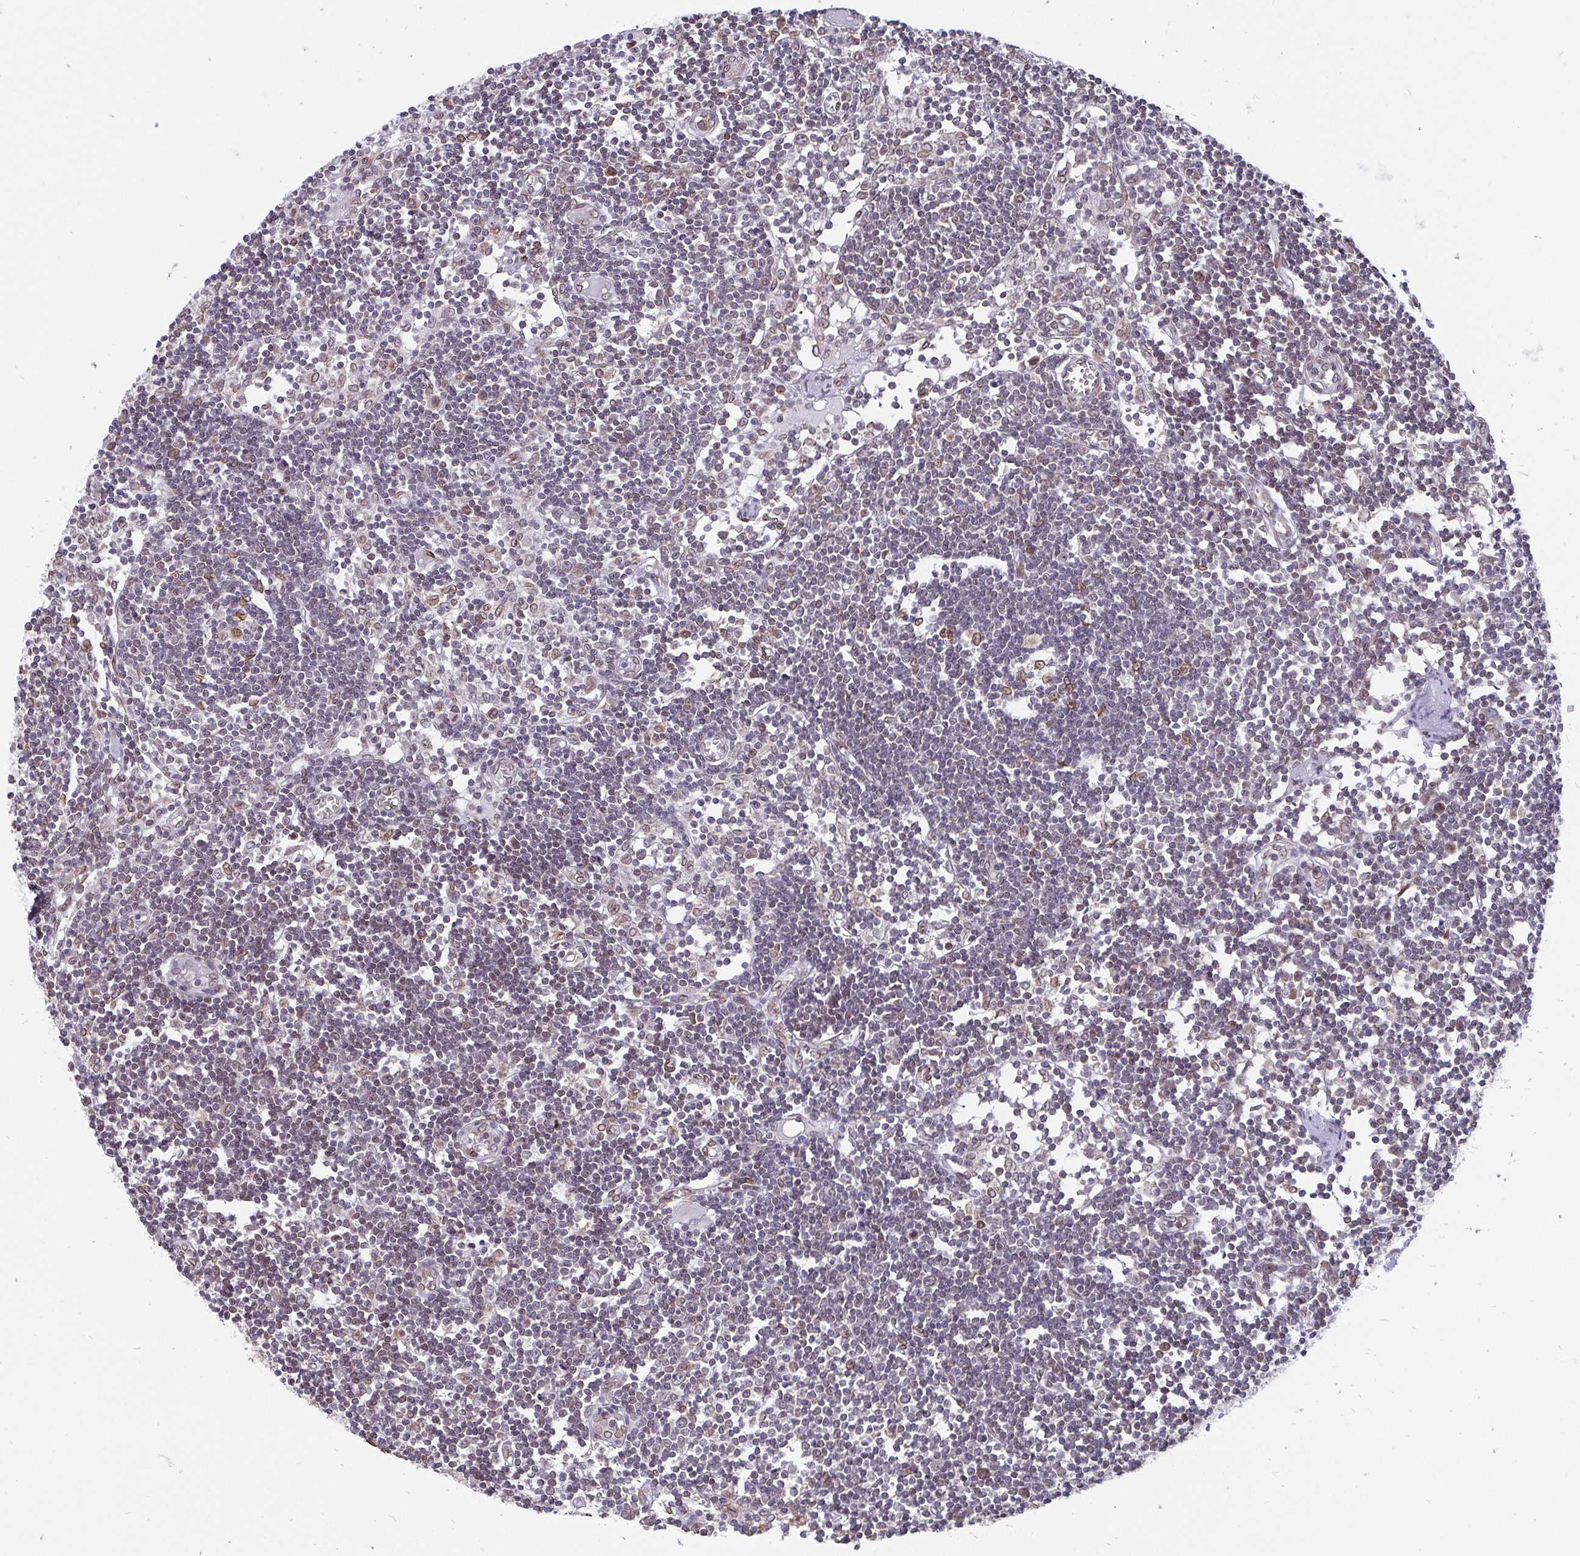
{"staining": {"intensity": "moderate", "quantity": "<25%", "location": "cytoplasmic/membranous,nuclear"}, "tissue": "lymph node", "cell_type": "Germinal center cells", "image_type": "normal", "snomed": [{"axis": "morphology", "description": "Normal tissue, NOS"}, {"axis": "topography", "description": "Lymph node"}], "caption": "Protein staining demonstrates moderate cytoplasmic/membranous,nuclear positivity in approximately <25% of germinal center cells in unremarkable lymph node.", "gene": "EMD", "patient": {"sex": "female", "age": 11}}